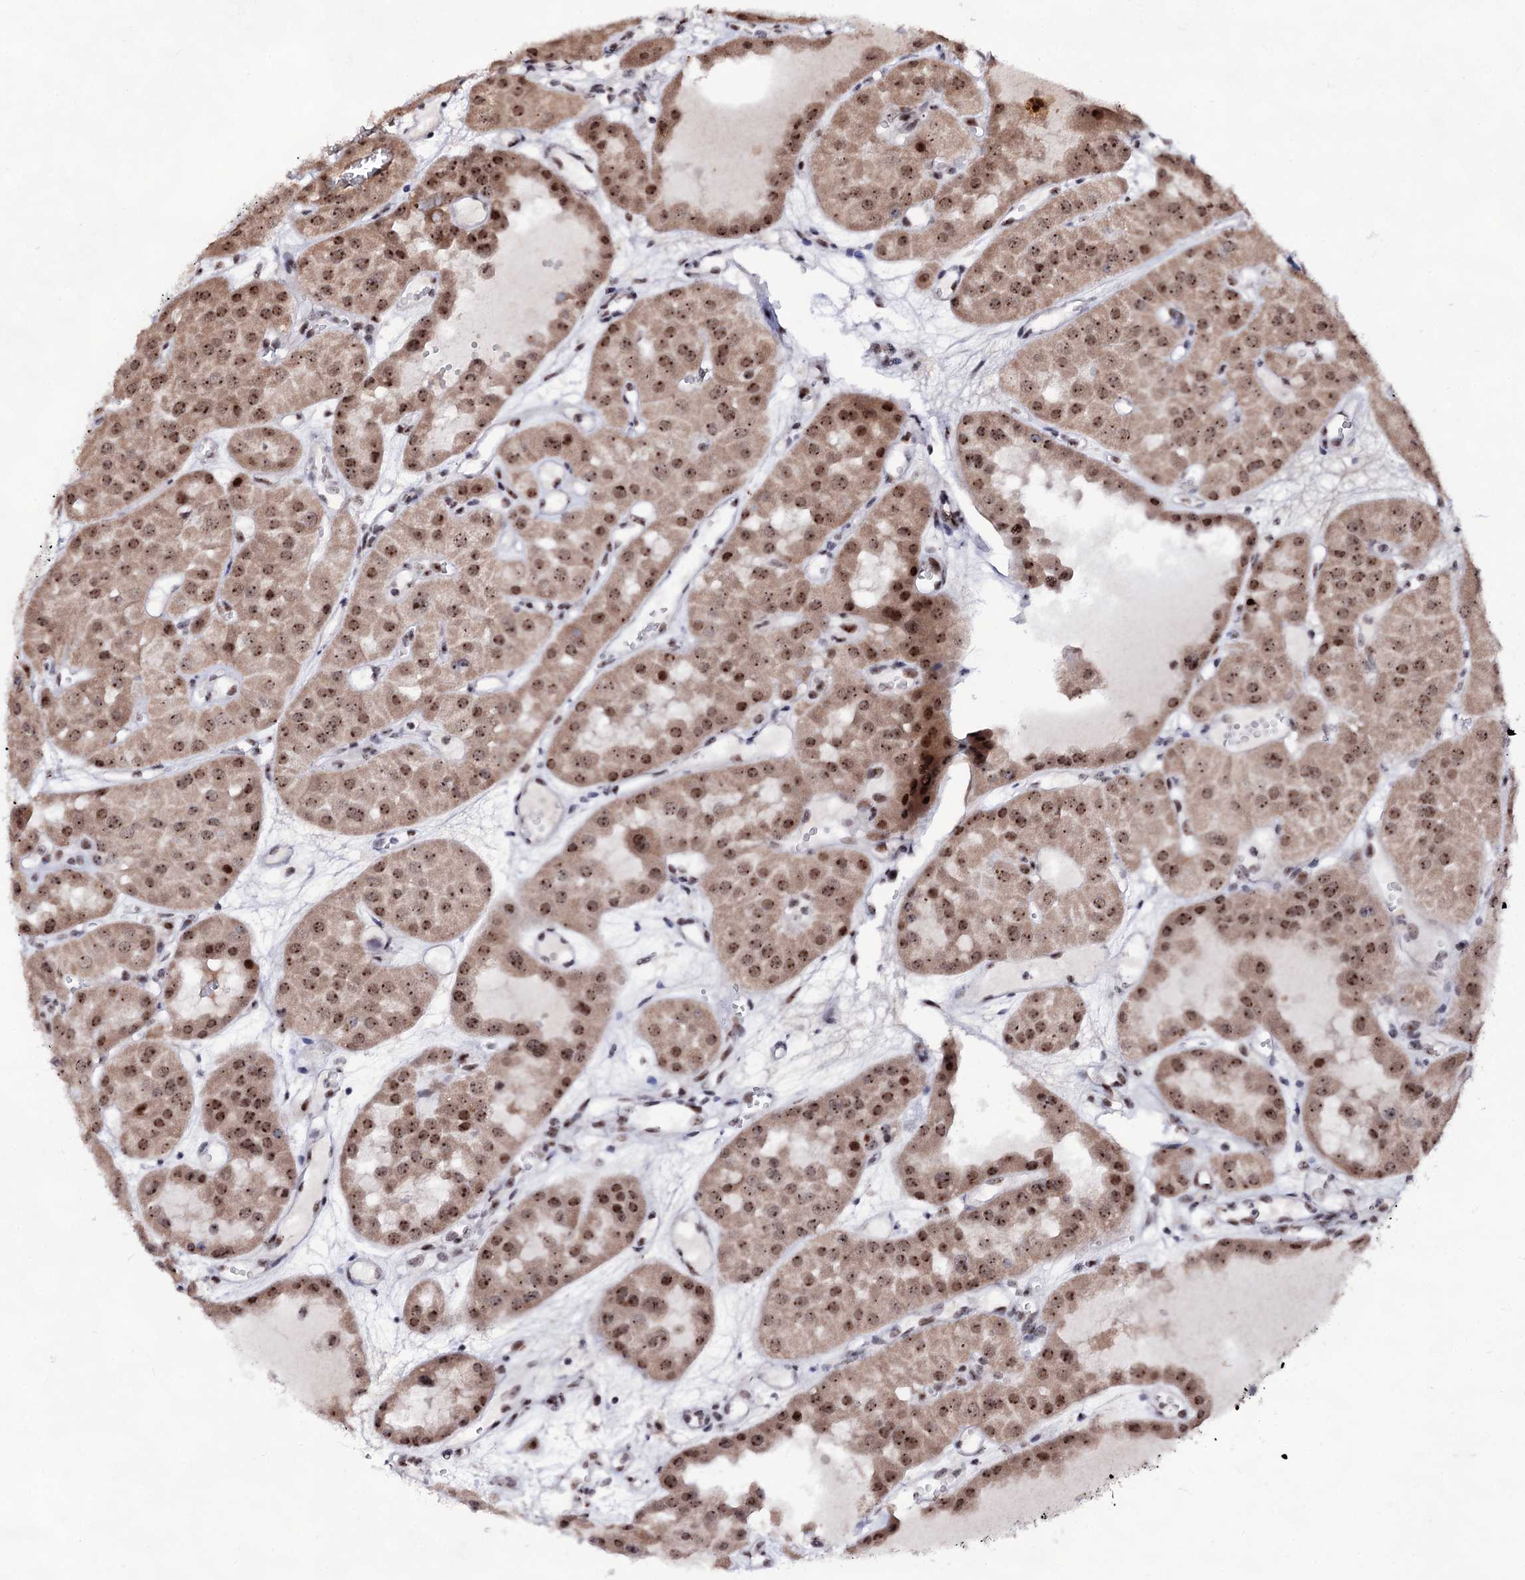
{"staining": {"intensity": "strong", "quantity": ">75%", "location": "cytoplasmic/membranous,nuclear"}, "tissue": "renal cancer", "cell_type": "Tumor cells", "image_type": "cancer", "snomed": [{"axis": "morphology", "description": "Carcinoma, NOS"}, {"axis": "topography", "description": "Kidney"}], "caption": "Strong cytoplasmic/membranous and nuclear protein staining is seen in about >75% of tumor cells in carcinoma (renal).", "gene": "EXOSC10", "patient": {"sex": "female", "age": 75}}